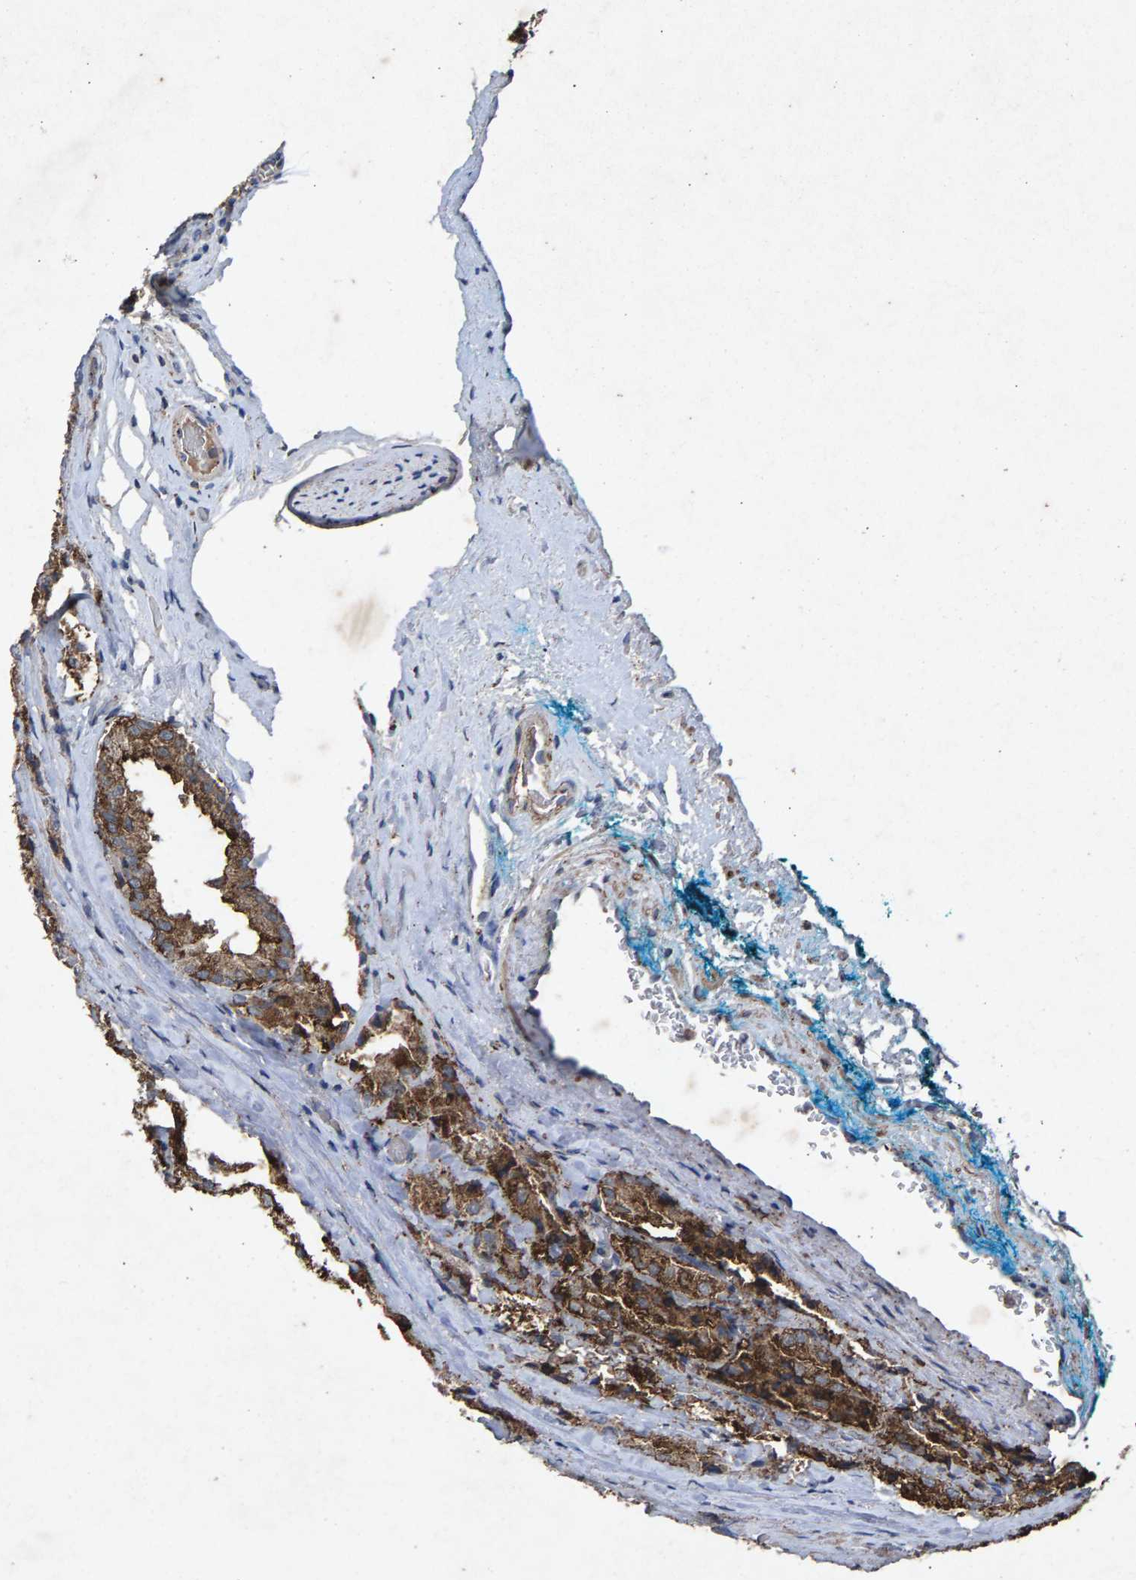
{"staining": {"intensity": "moderate", "quantity": ">75%", "location": "cytoplasmic/membranous"}, "tissue": "prostate cancer", "cell_type": "Tumor cells", "image_type": "cancer", "snomed": [{"axis": "morphology", "description": "Adenocarcinoma, High grade"}, {"axis": "topography", "description": "Prostate"}], "caption": "Immunohistochemistry micrograph of human prostate cancer (adenocarcinoma (high-grade)) stained for a protein (brown), which displays medium levels of moderate cytoplasmic/membranous expression in about >75% of tumor cells.", "gene": "MAN2A1", "patient": {"sex": "male", "age": 73}}